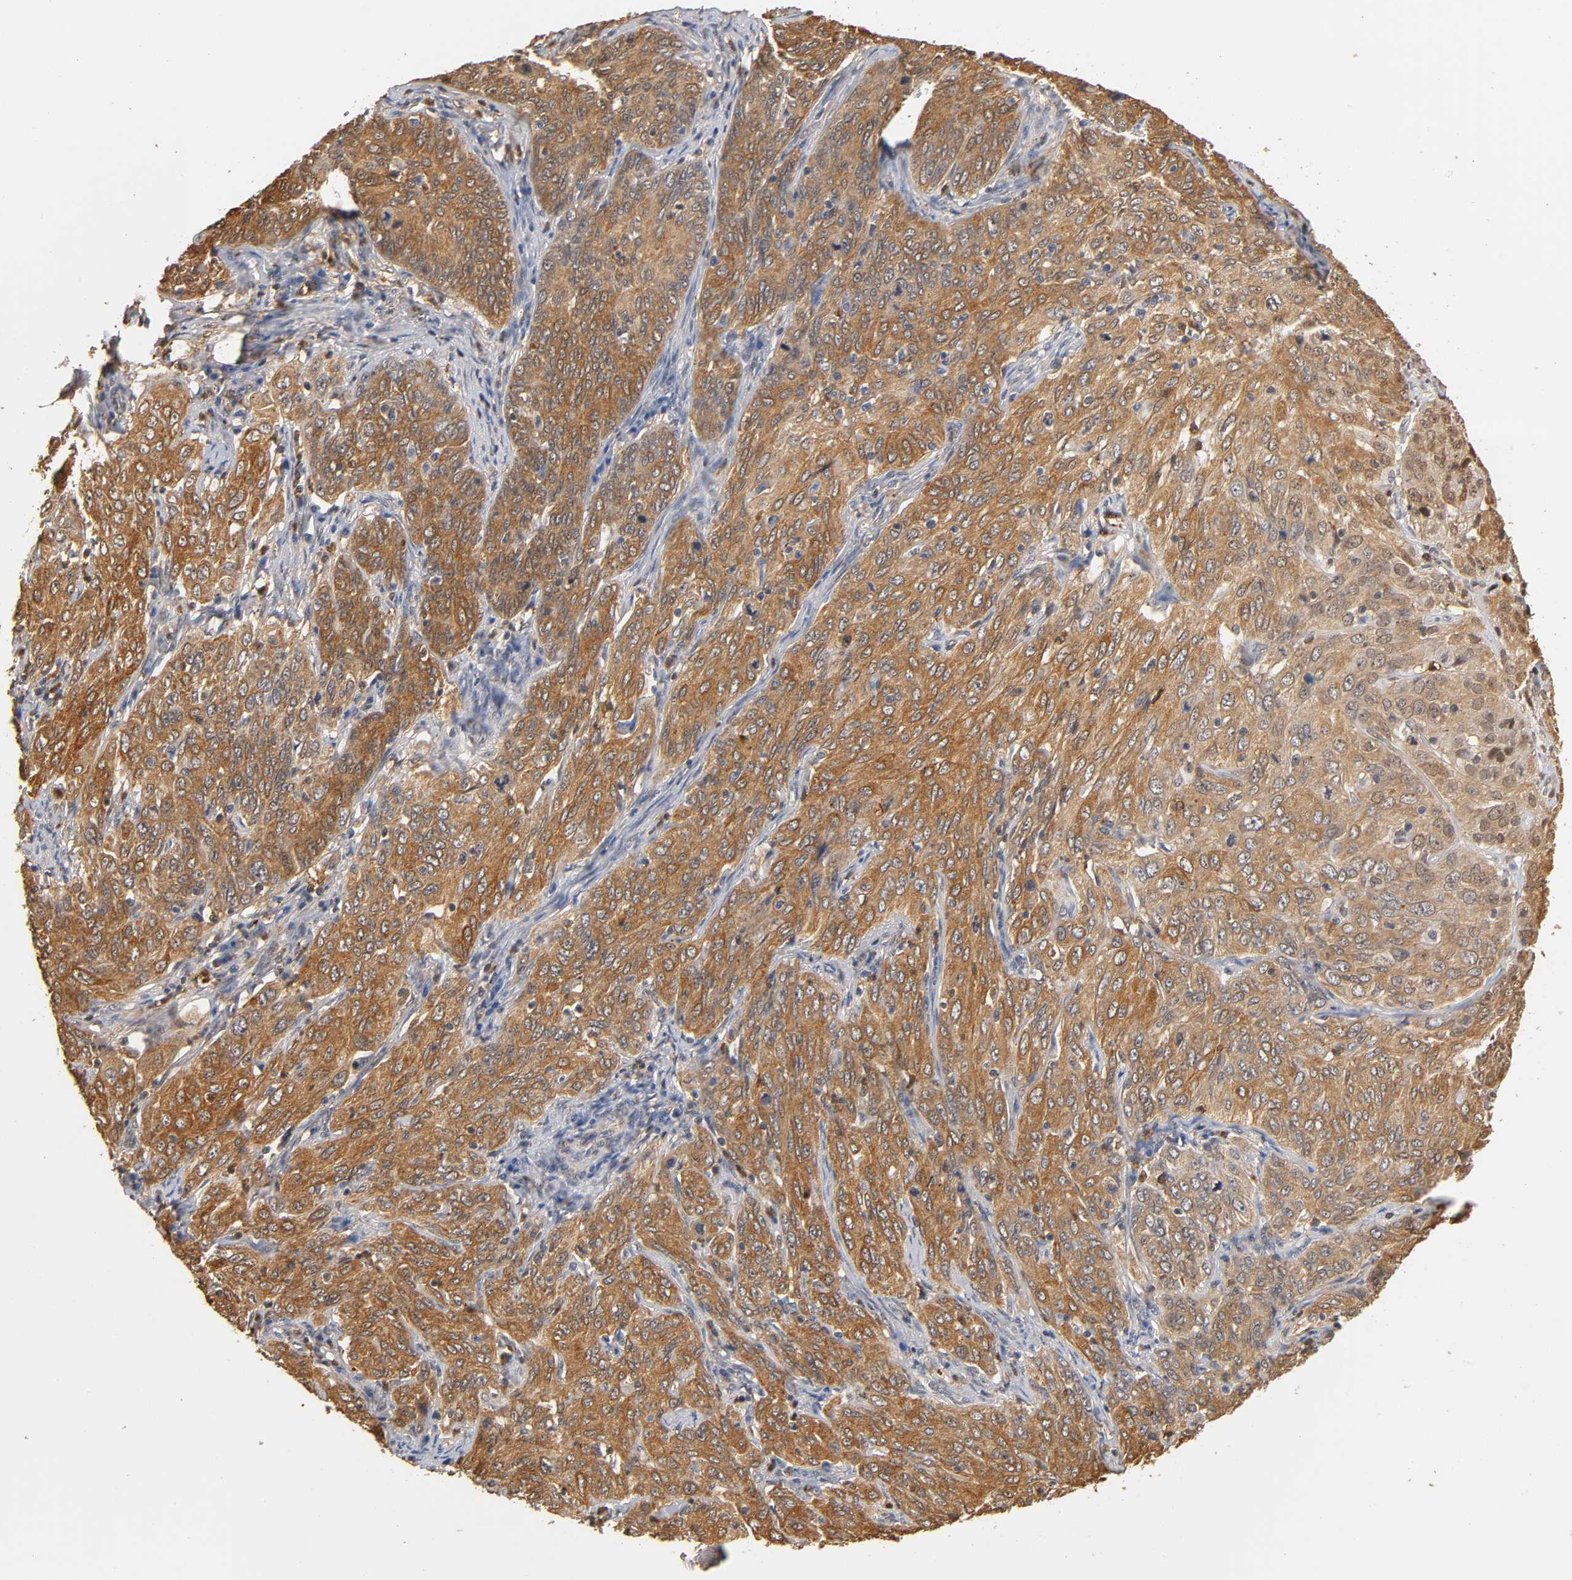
{"staining": {"intensity": "moderate", "quantity": ">75%", "location": "cytoplasmic/membranous,nuclear"}, "tissue": "cervical cancer", "cell_type": "Tumor cells", "image_type": "cancer", "snomed": [{"axis": "morphology", "description": "Squamous cell carcinoma, NOS"}, {"axis": "topography", "description": "Cervix"}], "caption": "An immunohistochemistry histopathology image of neoplastic tissue is shown. Protein staining in brown labels moderate cytoplasmic/membranous and nuclear positivity in cervical squamous cell carcinoma within tumor cells.", "gene": "ANXA11", "patient": {"sex": "female", "age": 38}}